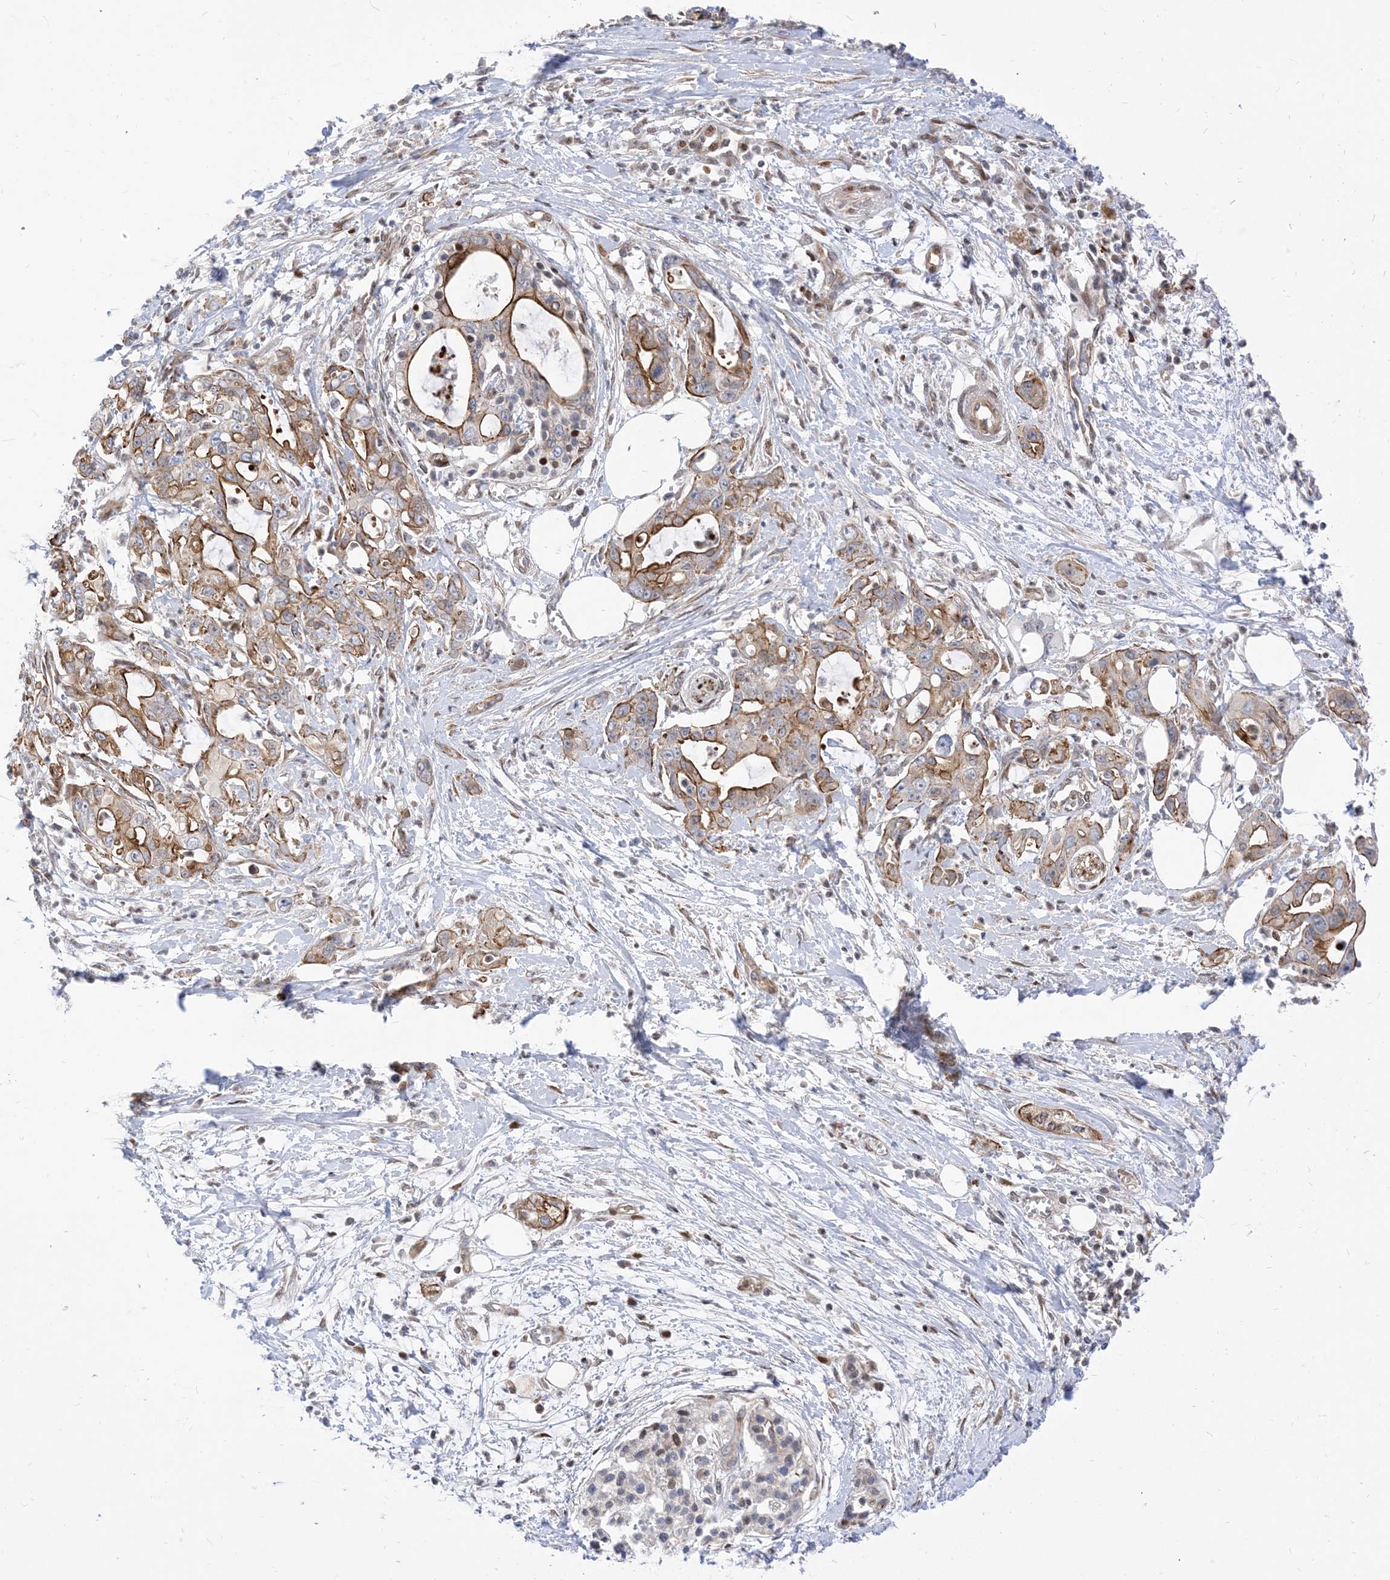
{"staining": {"intensity": "moderate", "quantity": ">75%", "location": "cytoplasmic/membranous"}, "tissue": "pancreatic cancer", "cell_type": "Tumor cells", "image_type": "cancer", "snomed": [{"axis": "morphology", "description": "Adenocarcinoma, NOS"}, {"axis": "topography", "description": "Pancreas"}], "caption": "Protein positivity by immunohistochemistry (IHC) displays moderate cytoplasmic/membranous expression in approximately >75% of tumor cells in adenocarcinoma (pancreatic).", "gene": "TYSND1", "patient": {"sex": "male", "age": 68}}